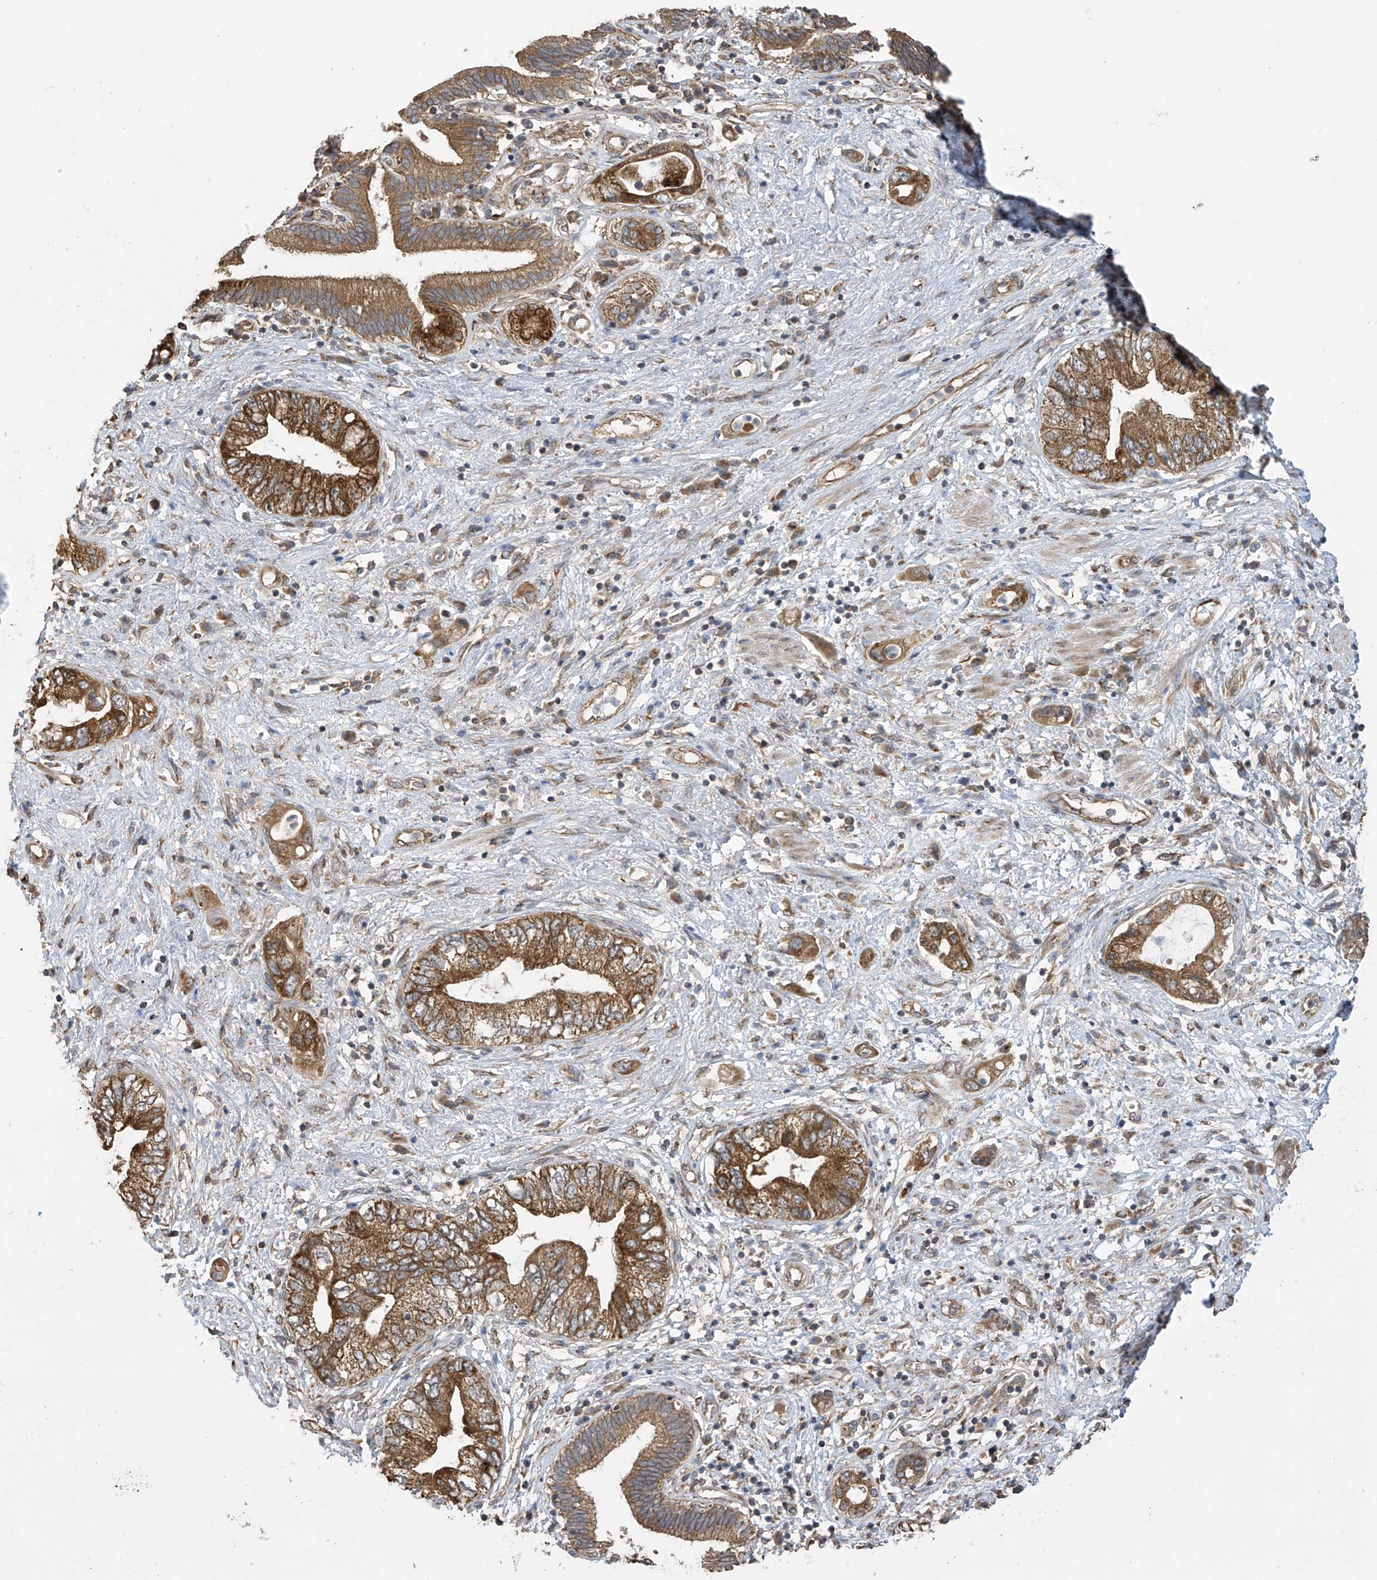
{"staining": {"intensity": "moderate", "quantity": ">75%", "location": "cytoplasmic/membranous"}, "tissue": "pancreatic cancer", "cell_type": "Tumor cells", "image_type": "cancer", "snomed": [{"axis": "morphology", "description": "Adenocarcinoma, NOS"}, {"axis": "topography", "description": "Pancreas"}], "caption": "Tumor cells reveal medium levels of moderate cytoplasmic/membranous positivity in about >75% of cells in pancreatic adenocarcinoma.", "gene": "PNPT1", "patient": {"sex": "female", "age": 73}}